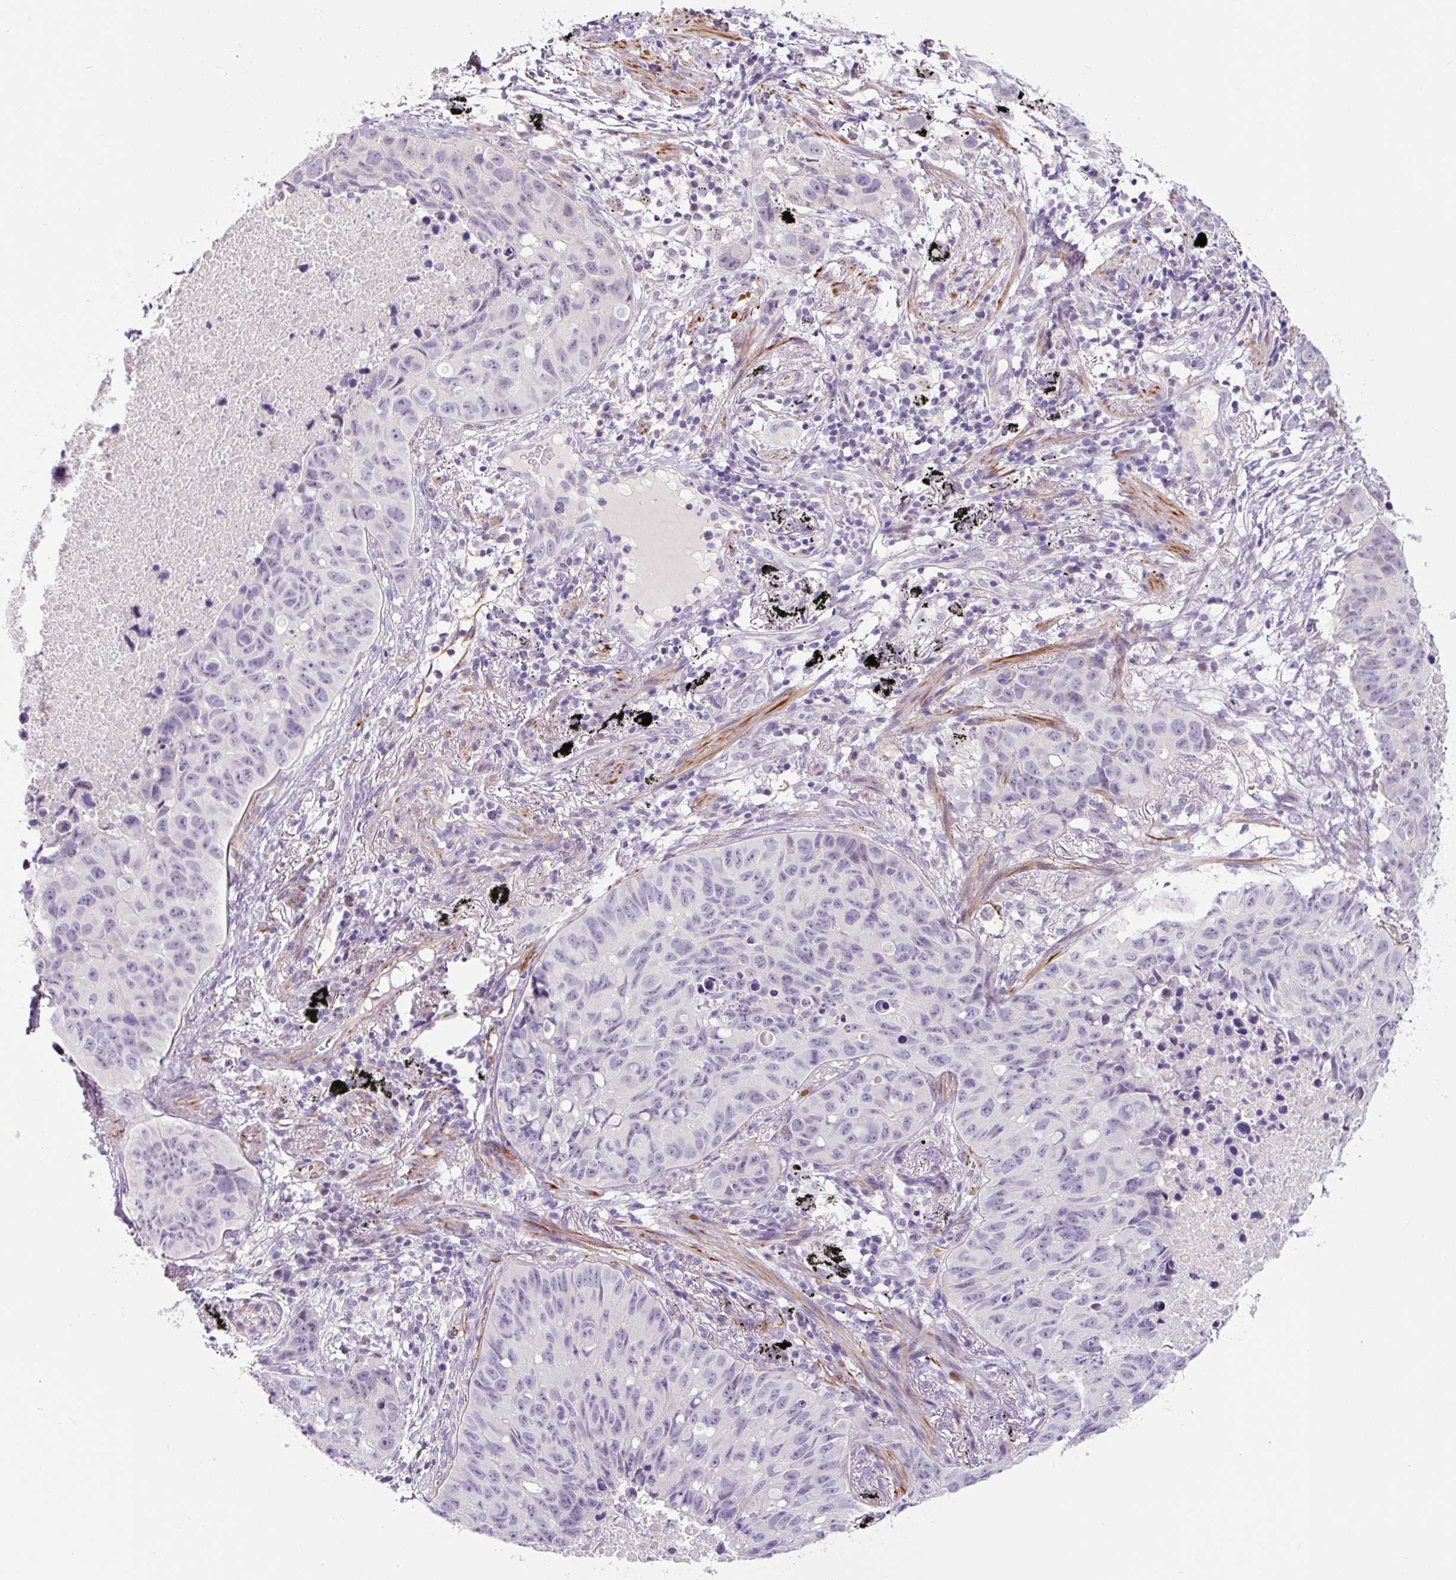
{"staining": {"intensity": "negative", "quantity": "none", "location": "none"}, "tissue": "lung cancer", "cell_type": "Tumor cells", "image_type": "cancer", "snomed": [{"axis": "morphology", "description": "Squamous cell carcinoma, NOS"}, {"axis": "topography", "description": "Lung"}], "caption": "Tumor cells are negative for brown protein staining in lung squamous cell carcinoma.", "gene": "CCL25", "patient": {"sex": "male", "age": 60}}